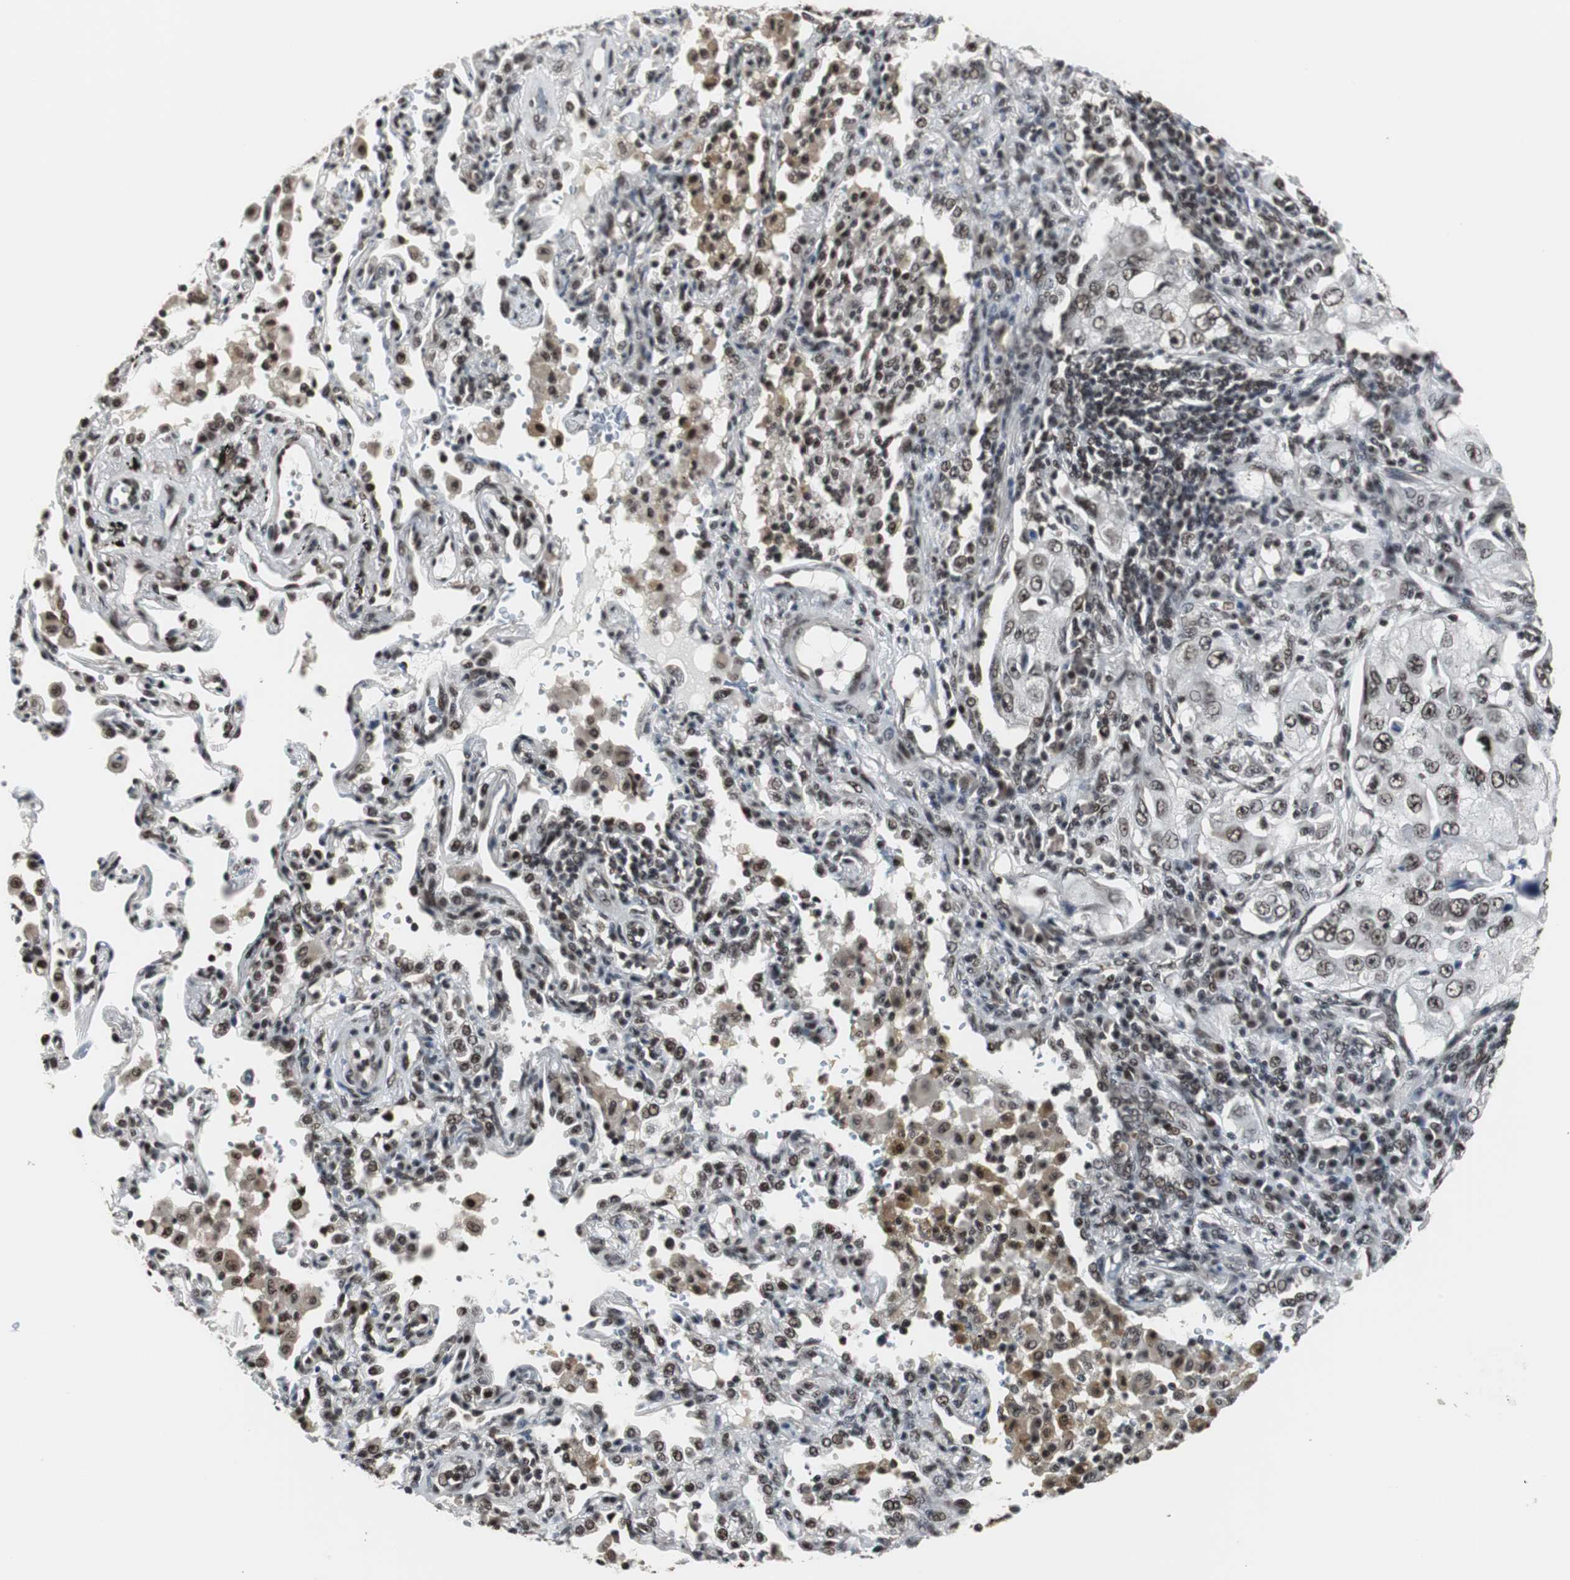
{"staining": {"intensity": "strong", "quantity": ">75%", "location": "nuclear"}, "tissue": "lung cancer", "cell_type": "Tumor cells", "image_type": "cancer", "snomed": [{"axis": "morphology", "description": "Adenocarcinoma, NOS"}, {"axis": "topography", "description": "Lung"}], "caption": "Adenocarcinoma (lung) tissue exhibits strong nuclear staining in about >75% of tumor cells (DAB = brown stain, brightfield microscopy at high magnification).", "gene": "CDK9", "patient": {"sex": "male", "age": 84}}